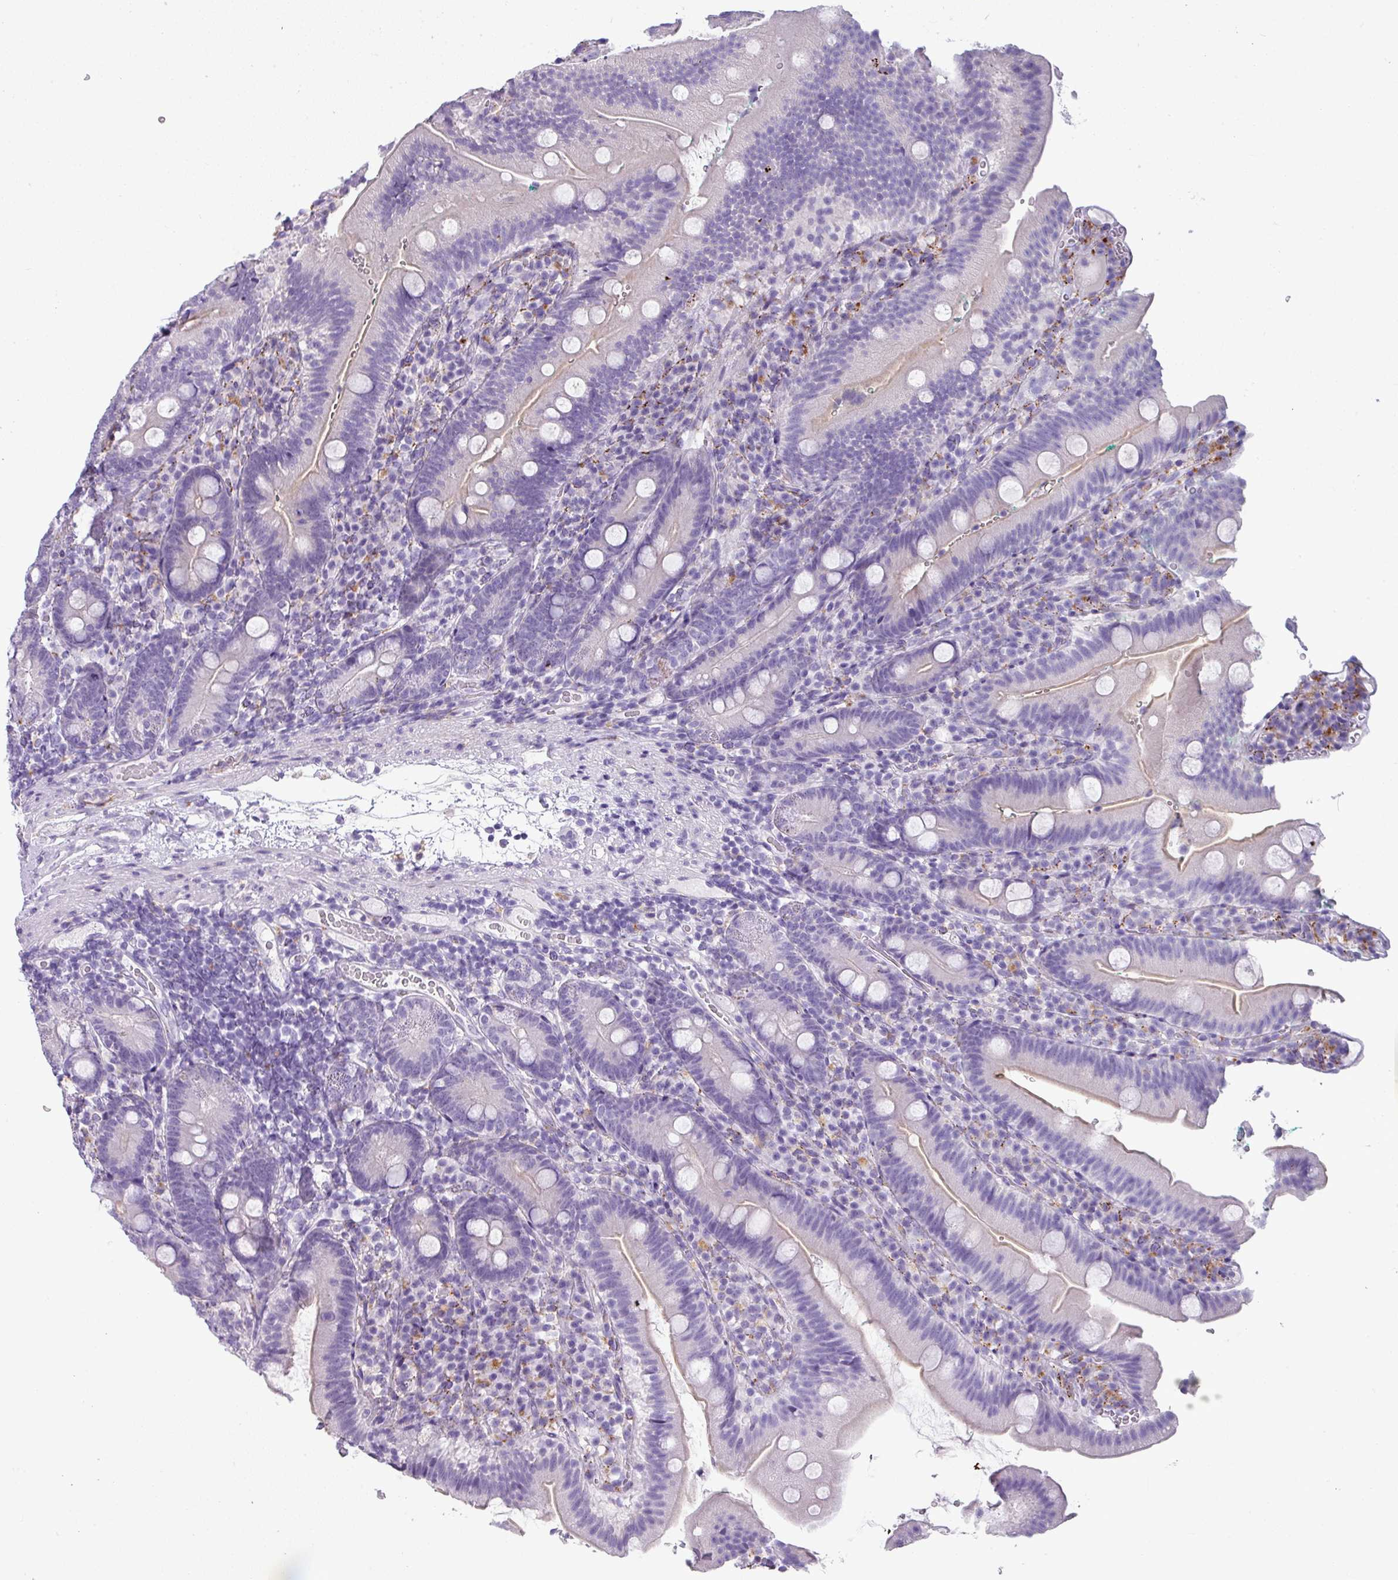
{"staining": {"intensity": "negative", "quantity": "none", "location": "none"}, "tissue": "duodenum", "cell_type": "Glandular cells", "image_type": "normal", "snomed": [{"axis": "morphology", "description": "Normal tissue, NOS"}, {"axis": "topography", "description": "Duodenum"}], "caption": "Photomicrograph shows no protein staining in glandular cells of benign duodenum. The staining was performed using DAB to visualize the protein expression in brown, while the nuclei were stained in blue with hematoxylin (Magnification: 20x).", "gene": "ZNF568", "patient": {"sex": "female", "age": 67}}